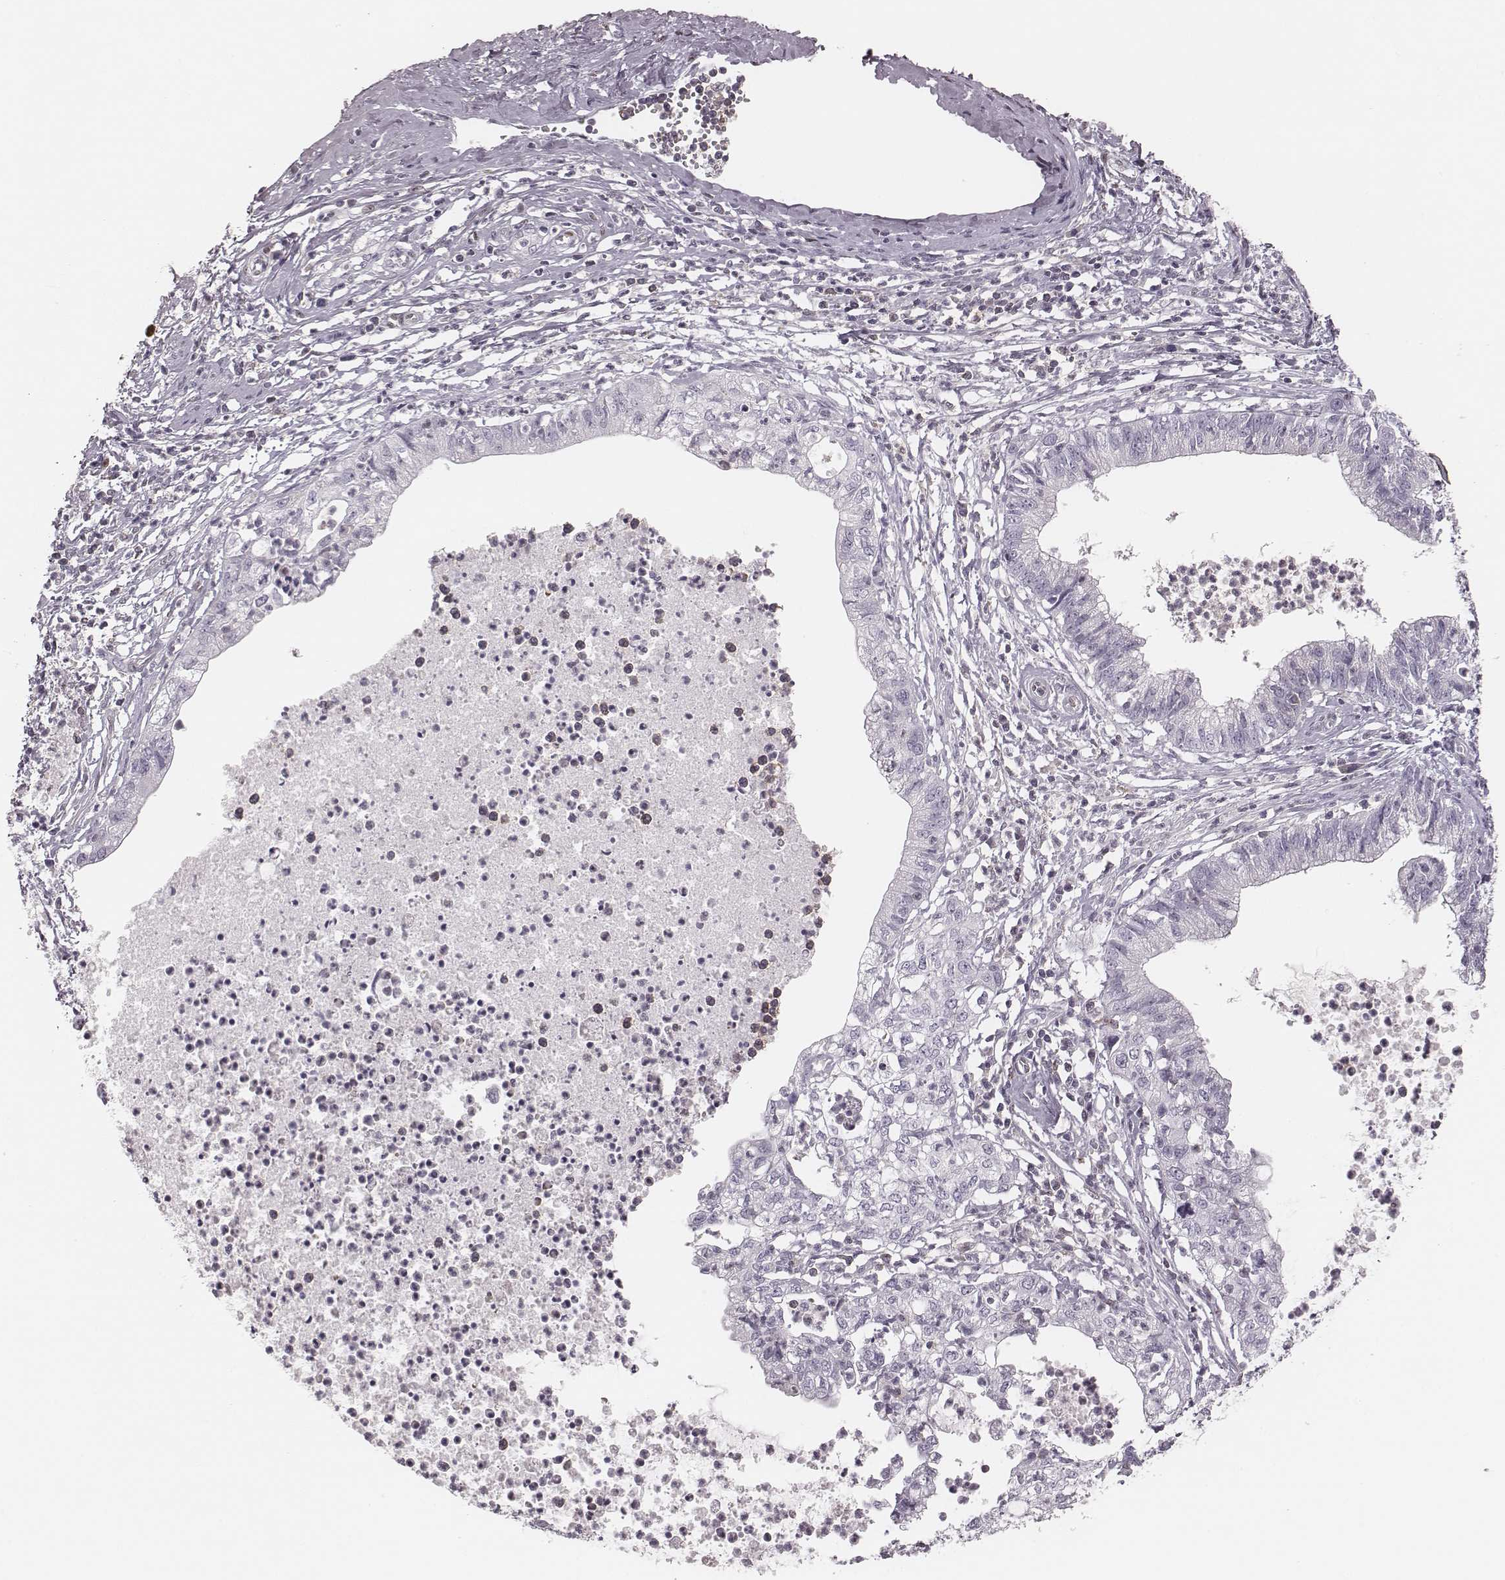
{"staining": {"intensity": "negative", "quantity": "none", "location": "none"}, "tissue": "cervical cancer", "cell_type": "Tumor cells", "image_type": "cancer", "snomed": [{"axis": "morphology", "description": "Normal tissue, NOS"}, {"axis": "morphology", "description": "Adenocarcinoma, NOS"}, {"axis": "topography", "description": "Cervix"}], "caption": "DAB immunohistochemical staining of human cervical cancer (adenocarcinoma) reveals no significant expression in tumor cells.", "gene": "MSX1", "patient": {"sex": "female", "age": 38}}